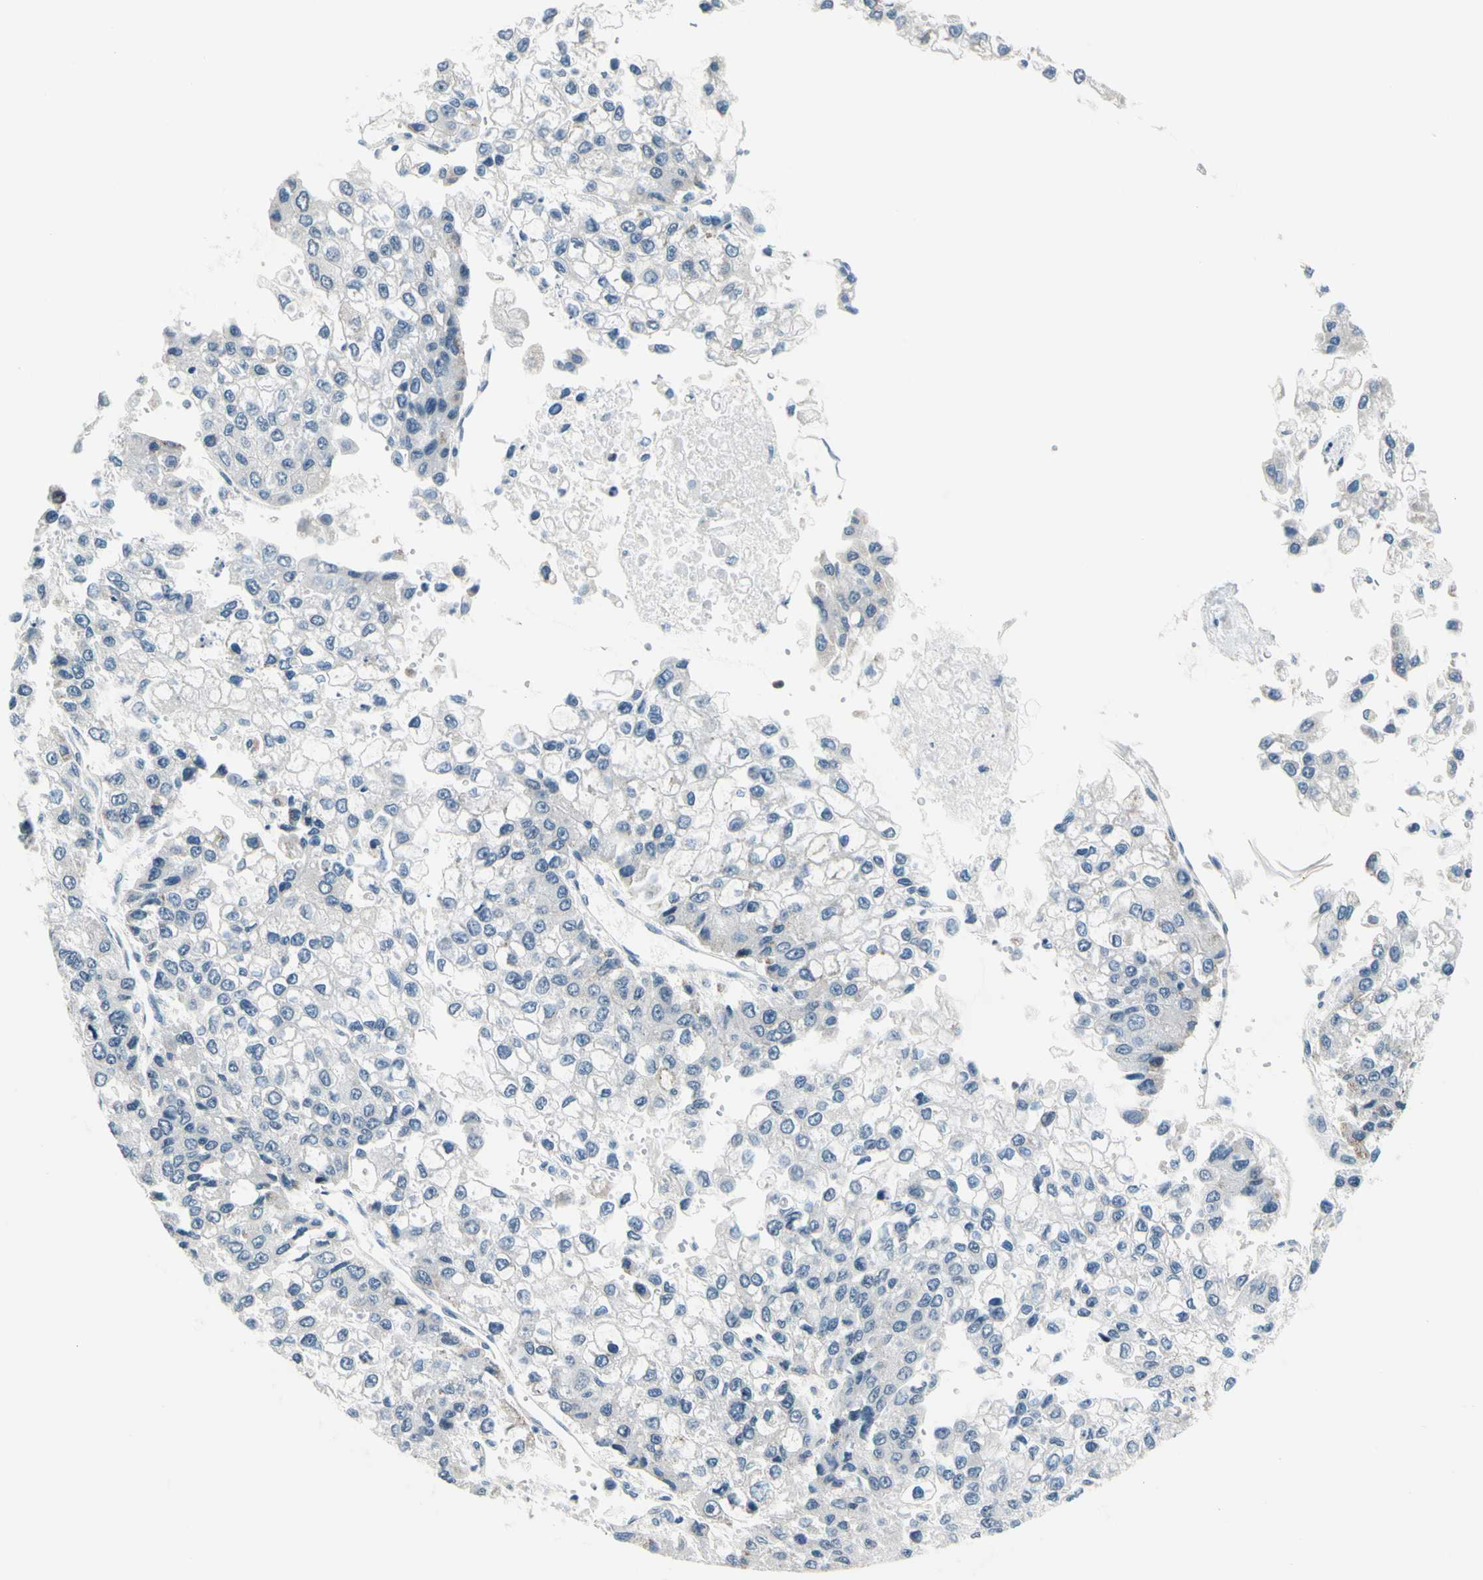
{"staining": {"intensity": "negative", "quantity": "none", "location": "none"}, "tissue": "liver cancer", "cell_type": "Tumor cells", "image_type": "cancer", "snomed": [{"axis": "morphology", "description": "Carcinoma, Hepatocellular, NOS"}, {"axis": "topography", "description": "Liver"}], "caption": "Histopathology image shows no protein expression in tumor cells of hepatocellular carcinoma (liver) tissue. (Immunohistochemistry, brightfield microscopy, high magnification).", "gene": "CFAP36", "patient": {"sex": "female", "age": 66}}